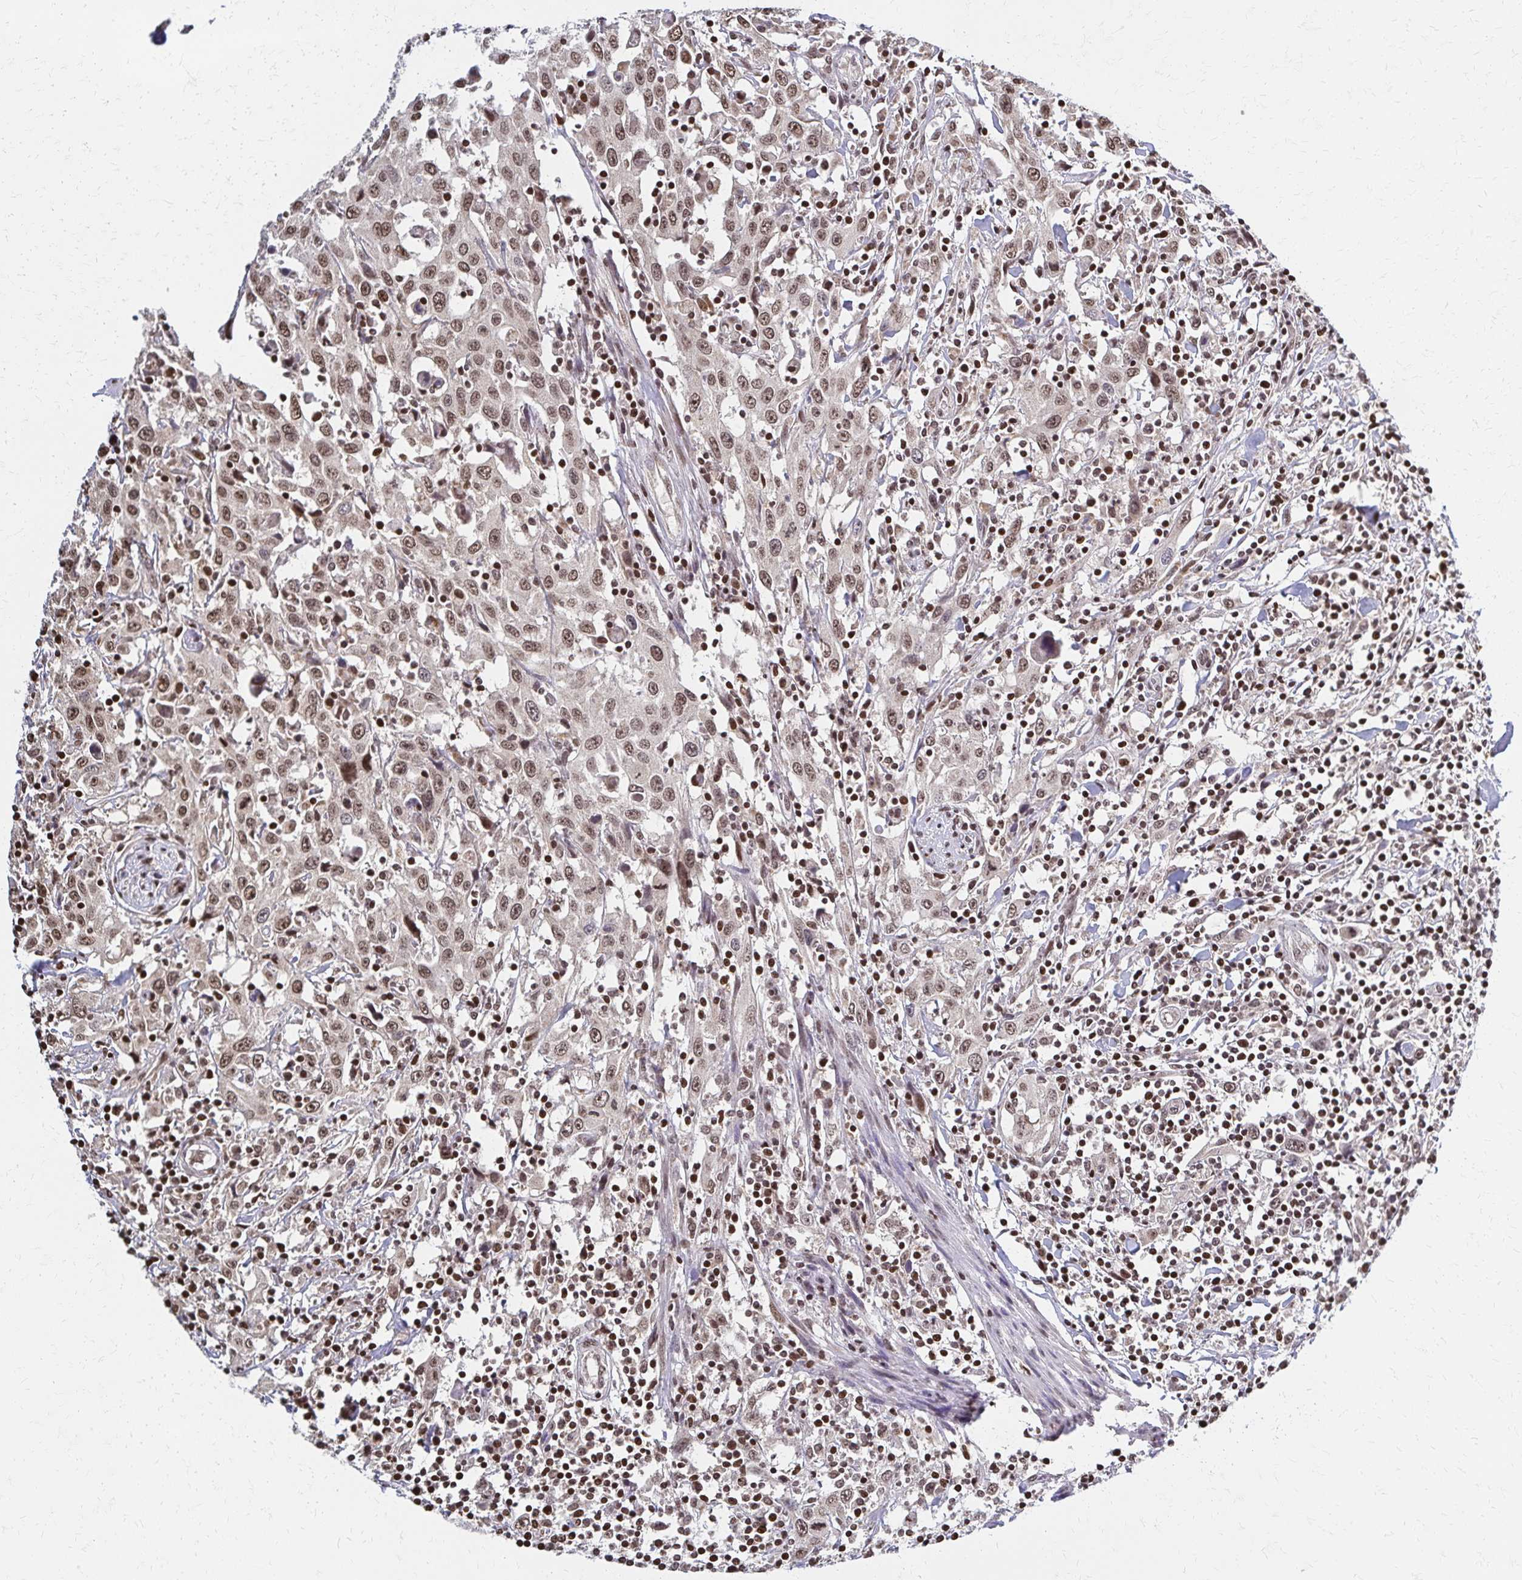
{"staining": {"intensity": "moderate", "quantity": ">75%", "location": "nuclear"}, "tissue": "urothelial cancer", "cell_type": "Tumor cells", "image_type": "cancer", "snomed": [{"axis": "morphology", "description": "Urothelial carcinoma, High grade"}, {"axis": "topography", "description": "Urinary bladder"}], "caption": "Human urothelial cancer stained with a protein marker reveals moderate staining in tumor cells.", "gene": "HOXA9", "patient": {"sex": "male", "age": 61}}